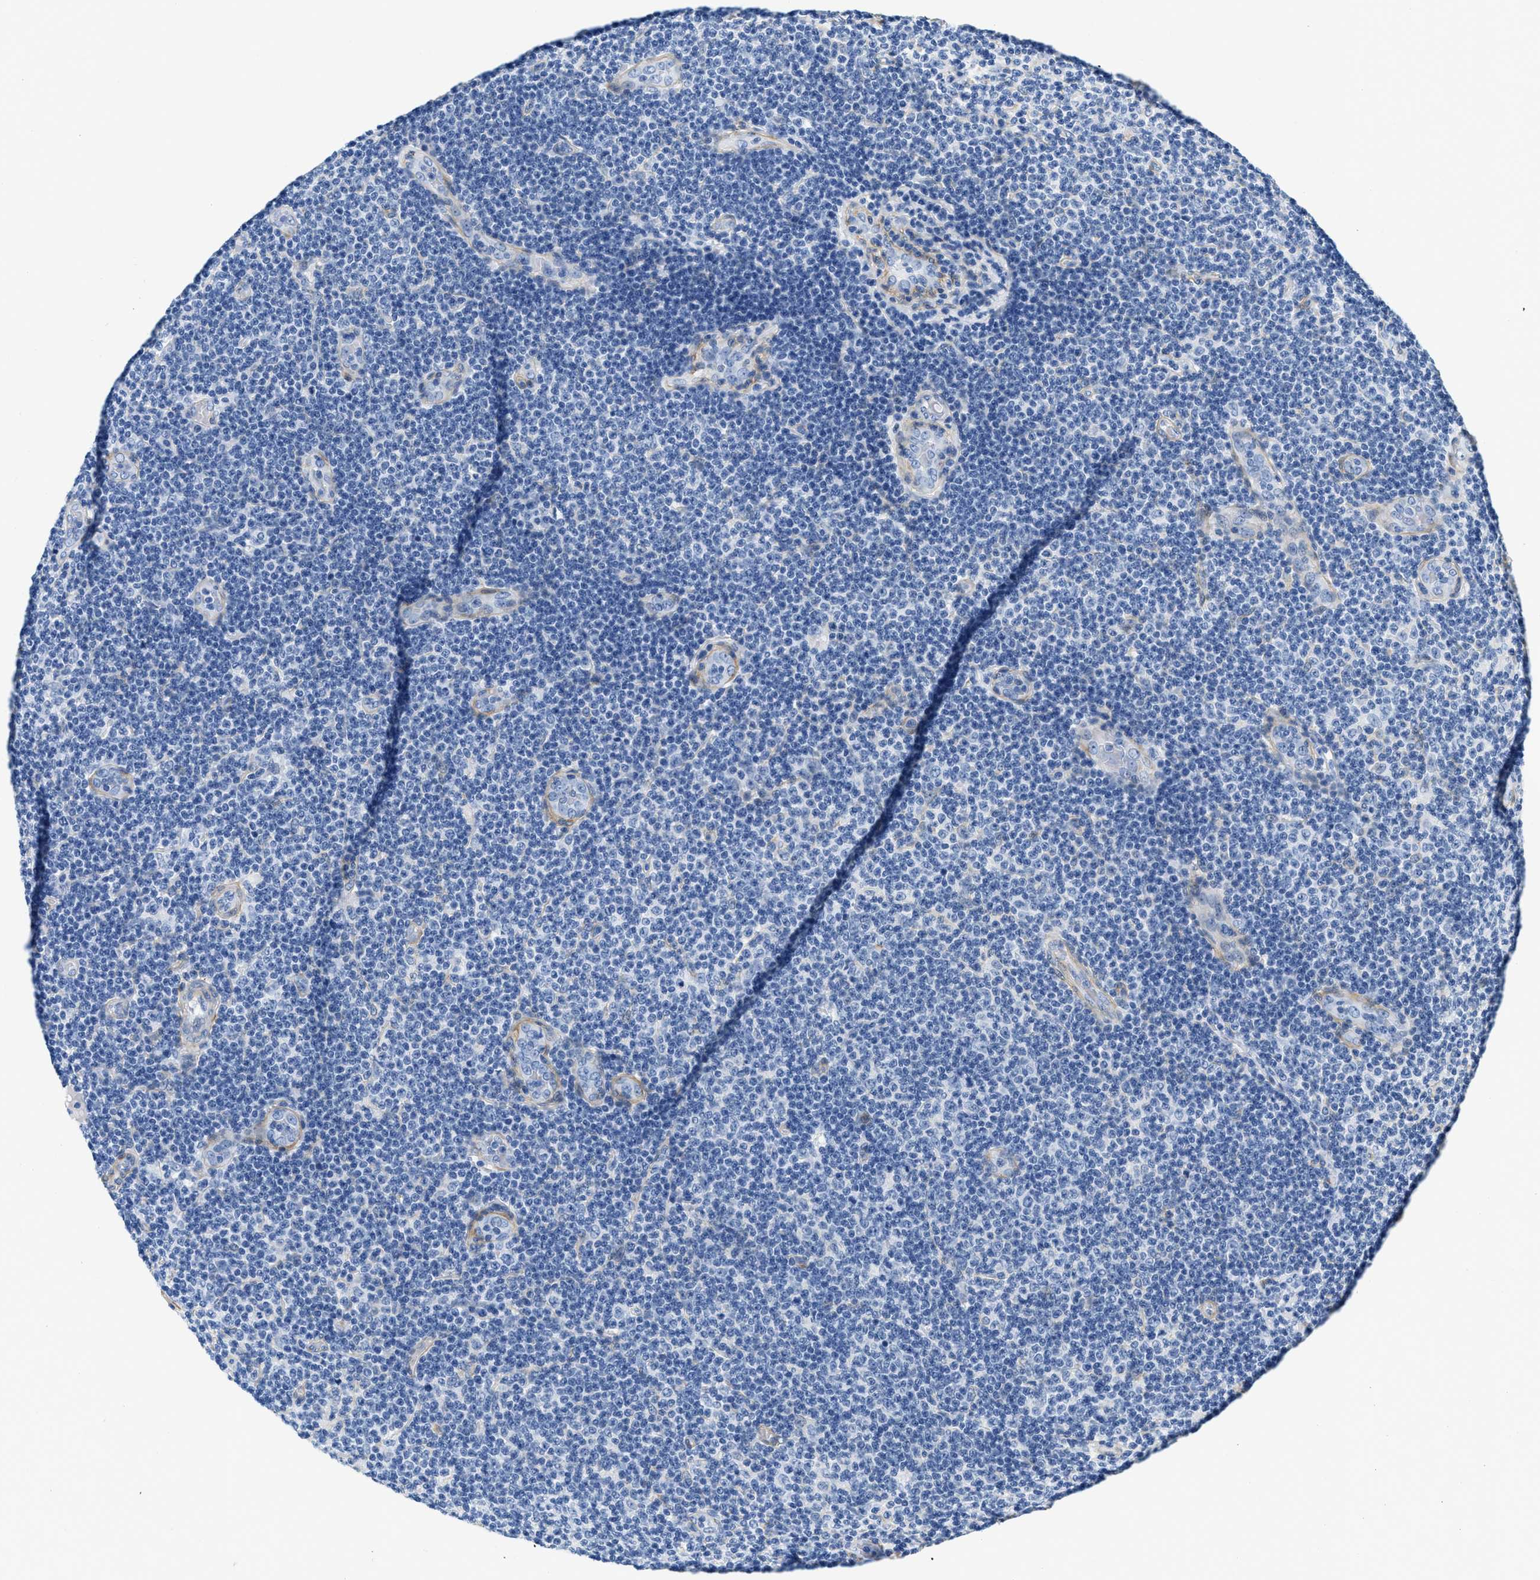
{"staining": {"intensity": "negative", "quantity": "none", "location": "none"}, "tissue": "lymphoma", "cell_type": "Tumor cells", "image_type": "cancer", "snomed": [{"axis": "morphology", "description": "Malignant lymphoma, non-Hodgkin's type, Low grade"}, {"axis": "topography", "description": "Lymph node"}], "caption": "Tumor cells show no significant staining in malignant lymphoma, non-Hodgkin's type (low-grade).", "gene": "PDGFRB", "patient": {"sex": "male", "age": 83}}